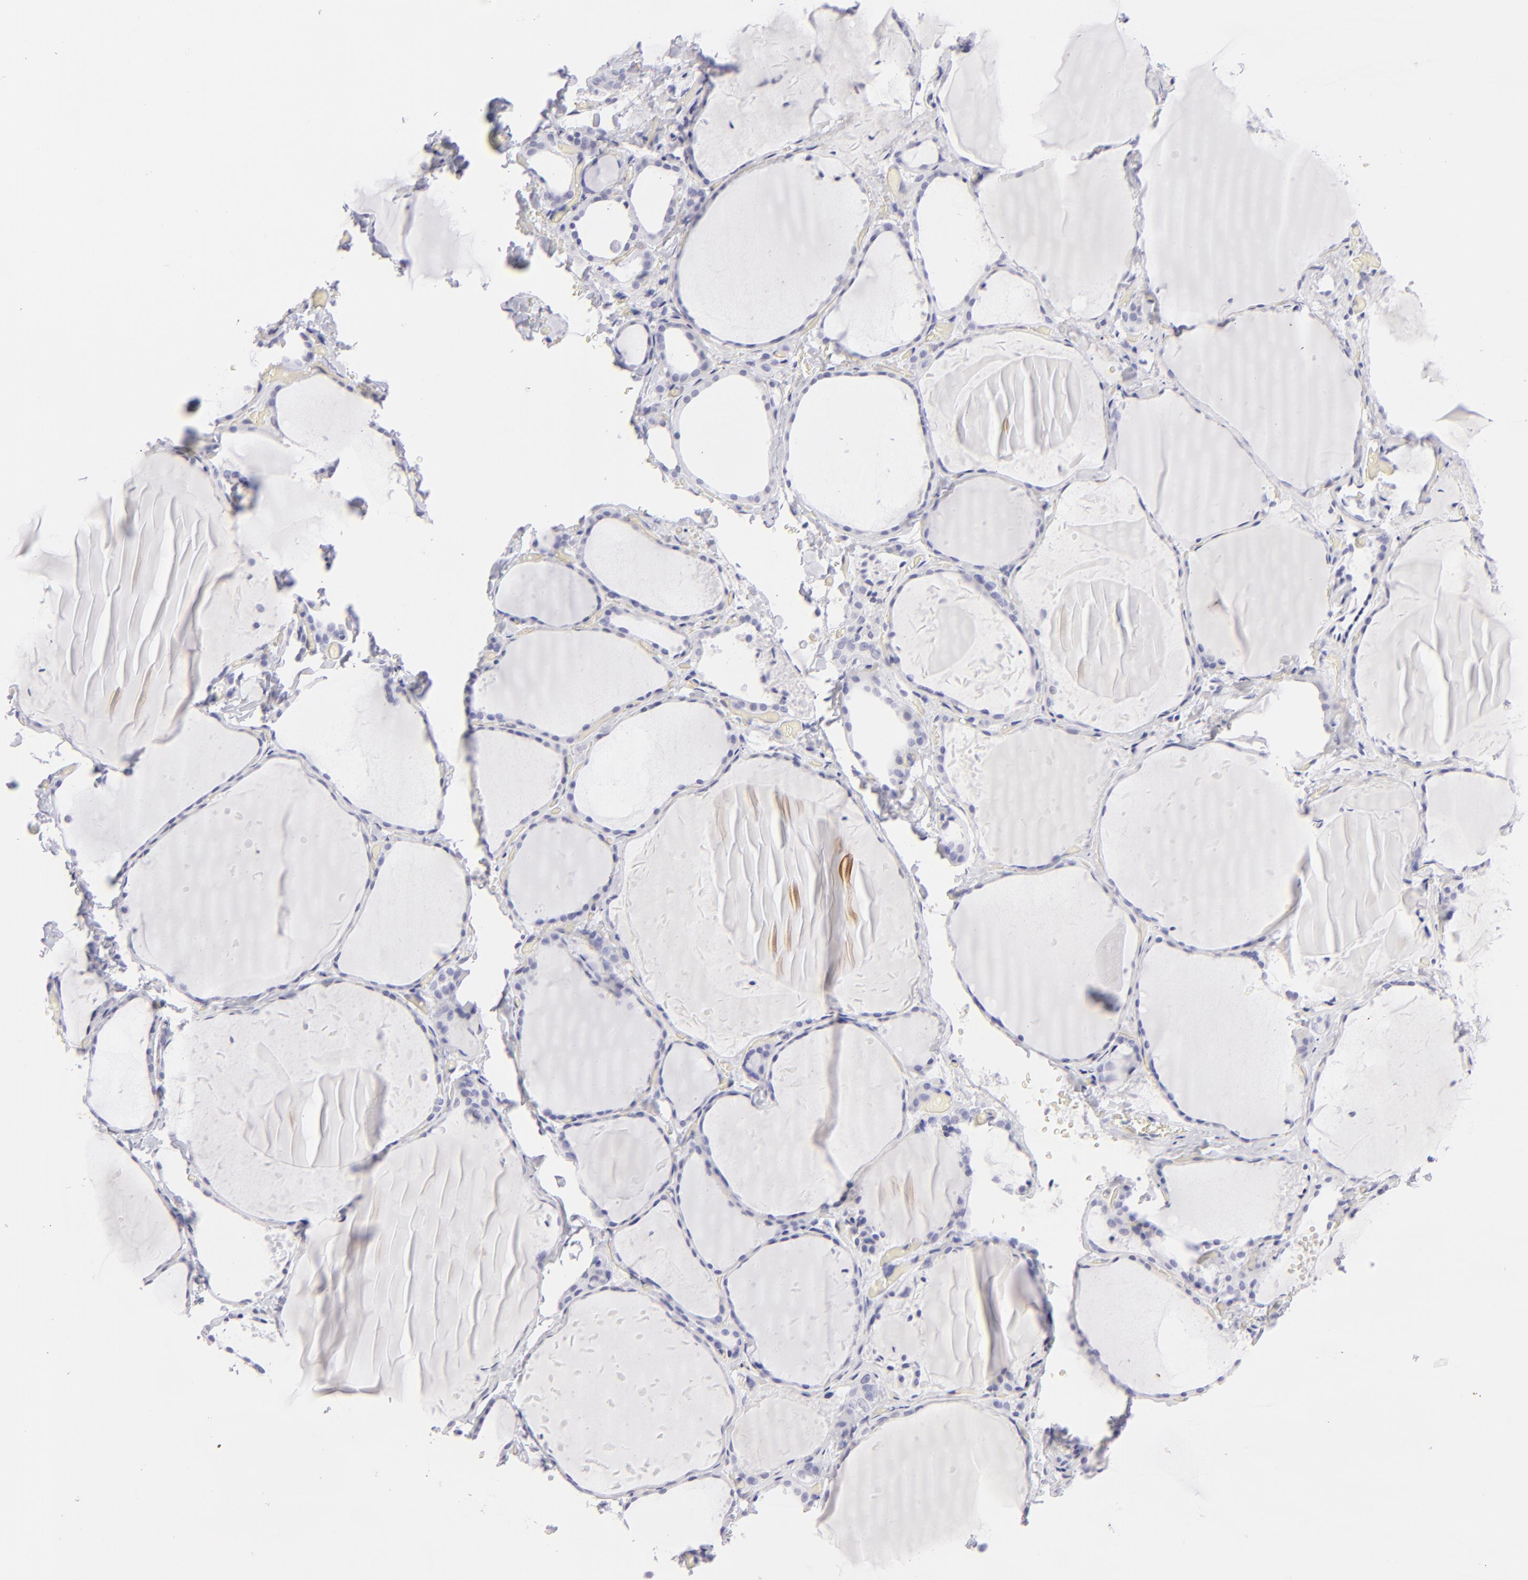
{"staining": {"intensity": "negative", "quantity": "none", "location": "none"}, "tissue": "thyroid gland", "cell_type": "Glandular cells", "image_type": "normal", "snomed": [{"axis": "morphology", "description": "Normal tissue, NOS"}, {"axis": "topography", "description": "Thyroid gland"}], "caption": "Immunohistochemical staining of benign human thyroid gland demonstrates no significant expression in glandular cells. (DAB (3,3'-diaminobenzidine) immunohistochemistry (IHC) visualized using brightfield microscopy, high magnification).", "gene": "FCER2", "patient": {"sex": "female", "age": 22}}